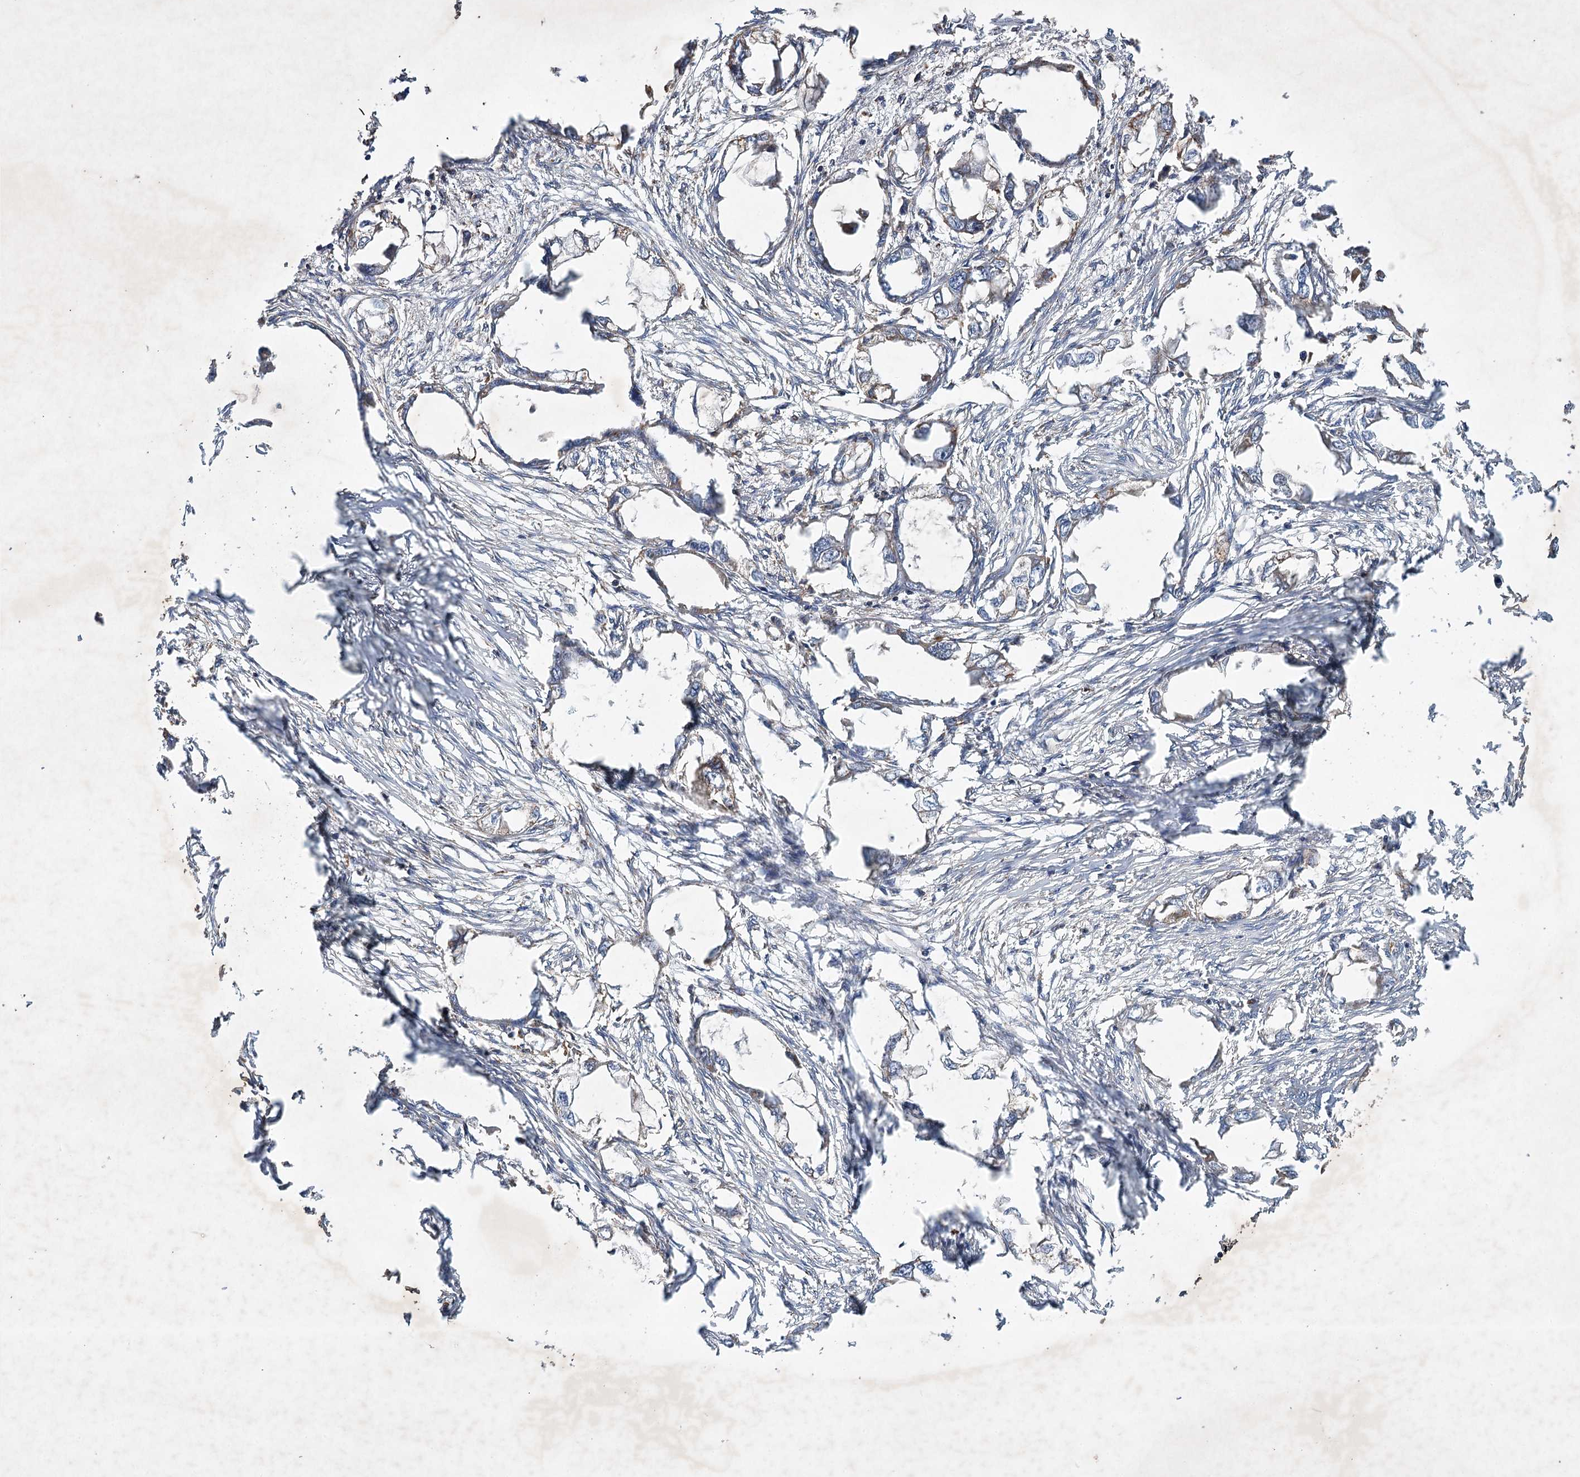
{"staining": {"intensity": "negative", "quantity": "none", "location": "none"}, "tissue": "endometrial cancer", "cell_type": "Tumor cells", "image_type": "cancer", "snomed": [{"axis": "morphology", "description": "Adenocarcinoma, NOS"}, {"axis": "morphology", "description": "Adenocarcinoma, metastatic, NOS"}, {"axis": "topography", "description": "Adipose tissue"}, {"axis": "topography", "description": "Endometrium"}], "caption": "This is a image of immunohistochemistry (IHC) staining of adenocarcinoma (endometrial), which shows no staining in tumor cells.", "gene": "PIK3CB", "patient": {"sex": "female", "age": 67}}